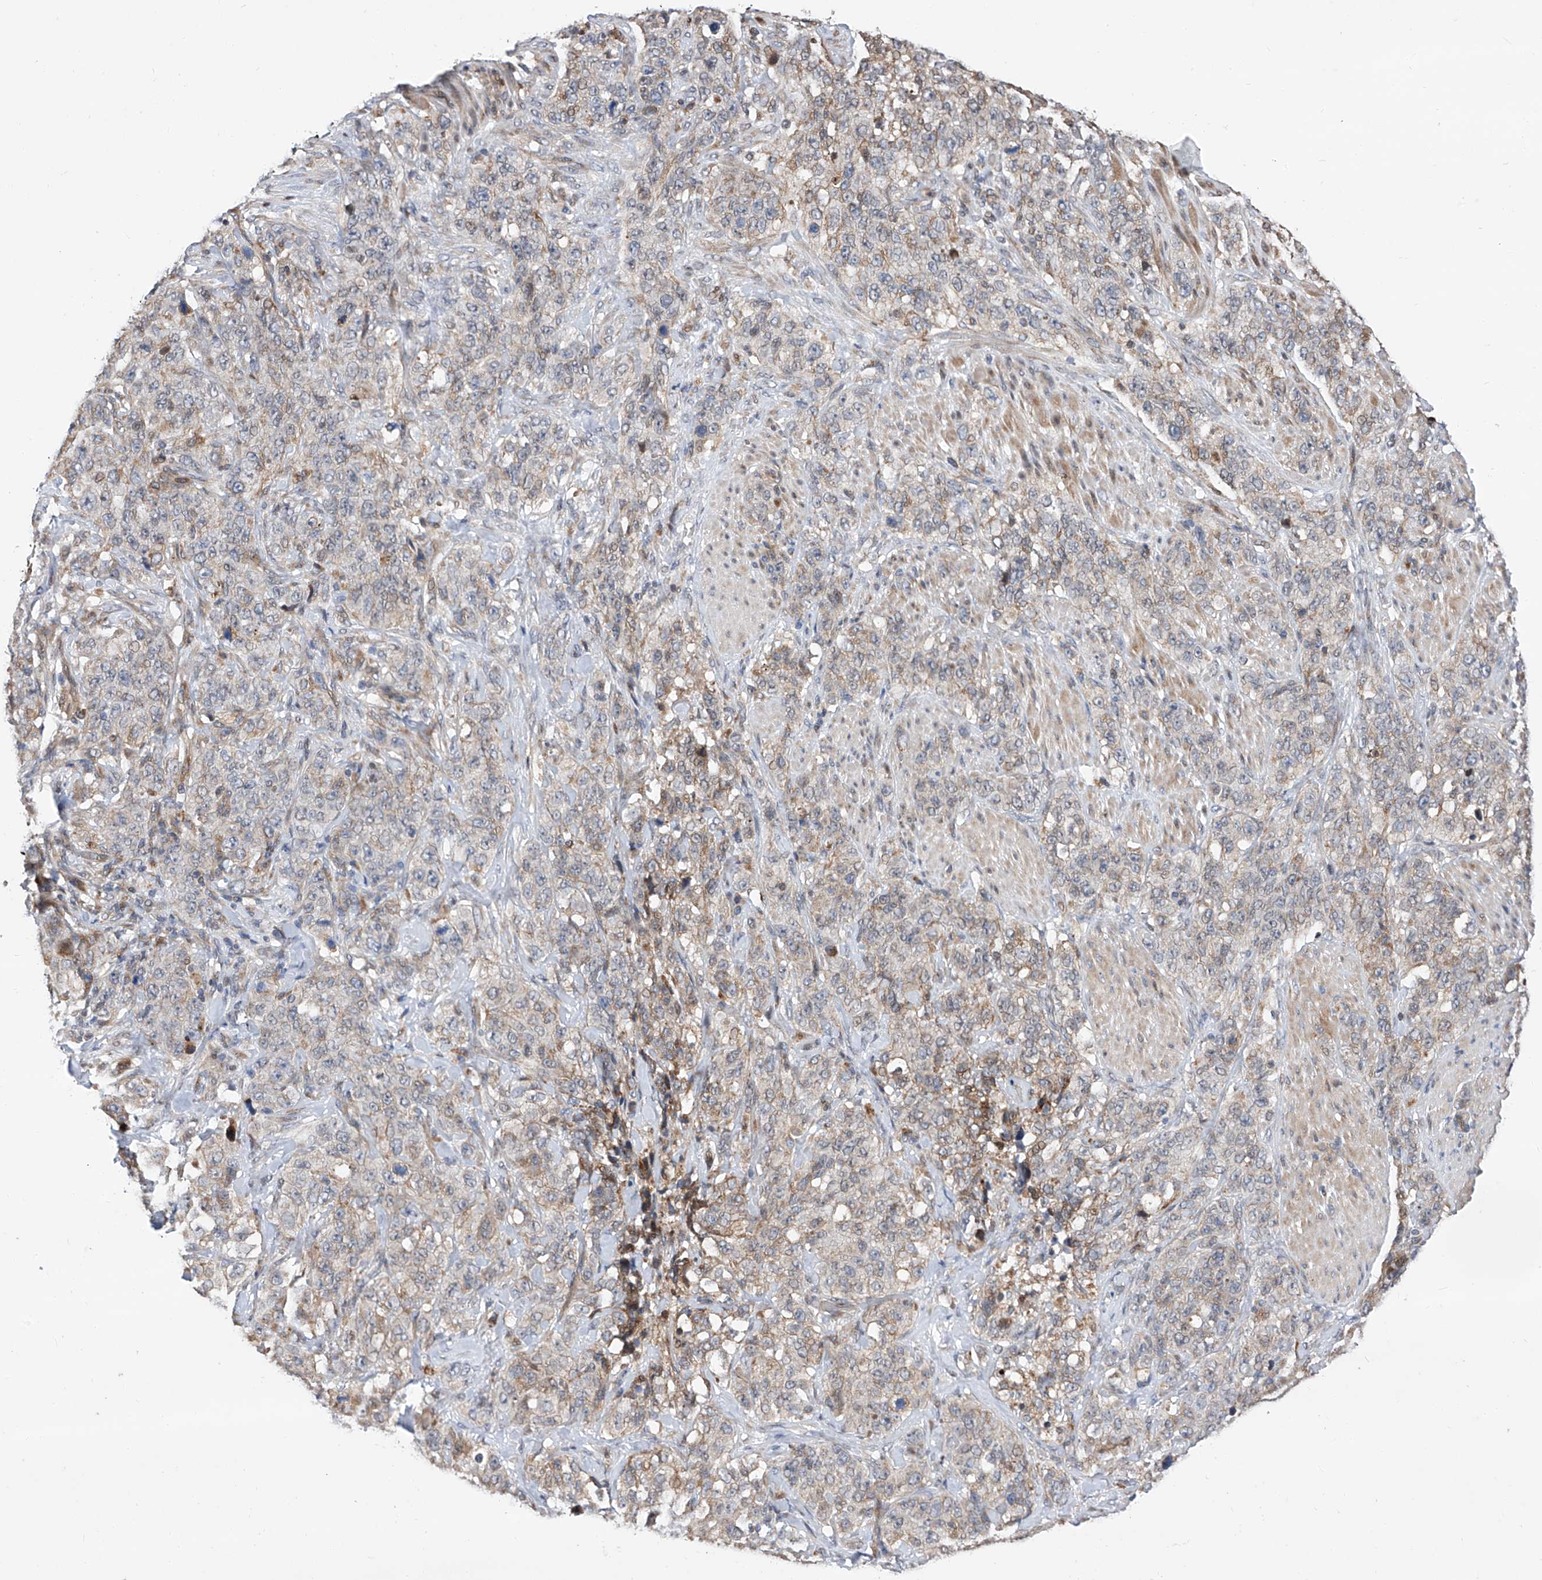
{"staining": {"intensity": "weak", "quantity": "<25%", "location": "cytoplasmic/membranous"}, "tissue": "stomach cancer", "cell_type": "Tumor cells", "image_type": "cancer", "snomed": [{"axis": "morphology", "description": "Adenocarcinoma, NOS"}, {"axis": "topography", "description": "Stomach"}], "caption": "This is a photomicrograph of immunohistochemistry staining of adenocarcinoma (stomach), which shows no staining in tumor cells. The staining is performed using DAB brown chromogen with nuclei counter-stained in using hematoxylin.", "gene": "FARP2", "patient": {"sex": "male", "age": 48}}